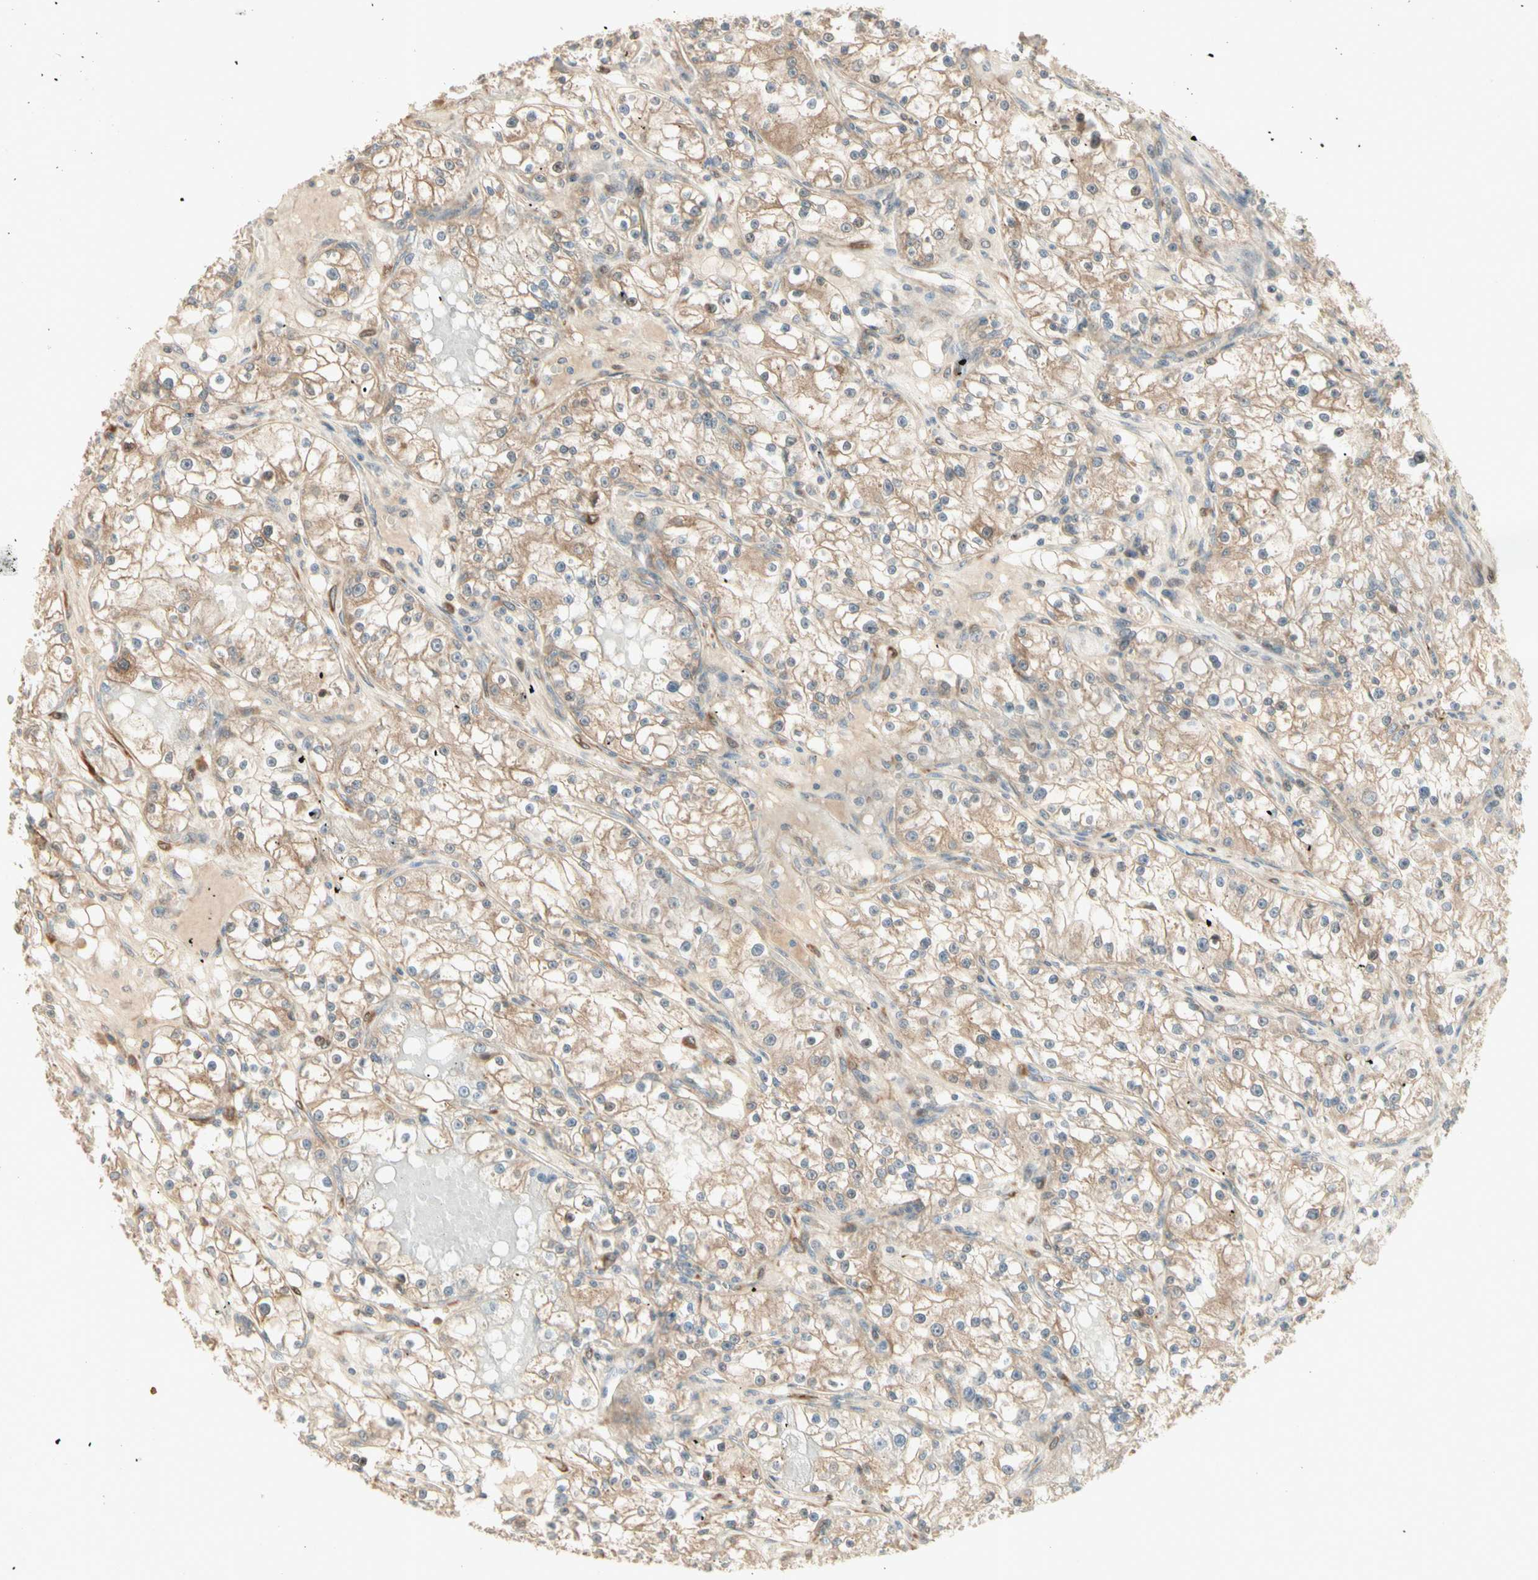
{"staining": {"intensity": "moderate", "quantity": ">75%", "location": "cytoplasmic/membranous"}, "tissue": "renal cancer", "cell_type": "Tumor cells", "image_type": "cancer", "snomed": [{"axis": "morphology", "description": "Adenocarcinoma, NOS"}, {"axis": "topography", "description": "Kidney"}], "caption": "Protein analysis of renal cancer (adenocarcinoma) tissue demonstrates moderate cytoplasmic/membranous staining in approximately >75% of tumor cells.", "gene": "IRAG1", "patient": {"sex": "male", "age": 56}}